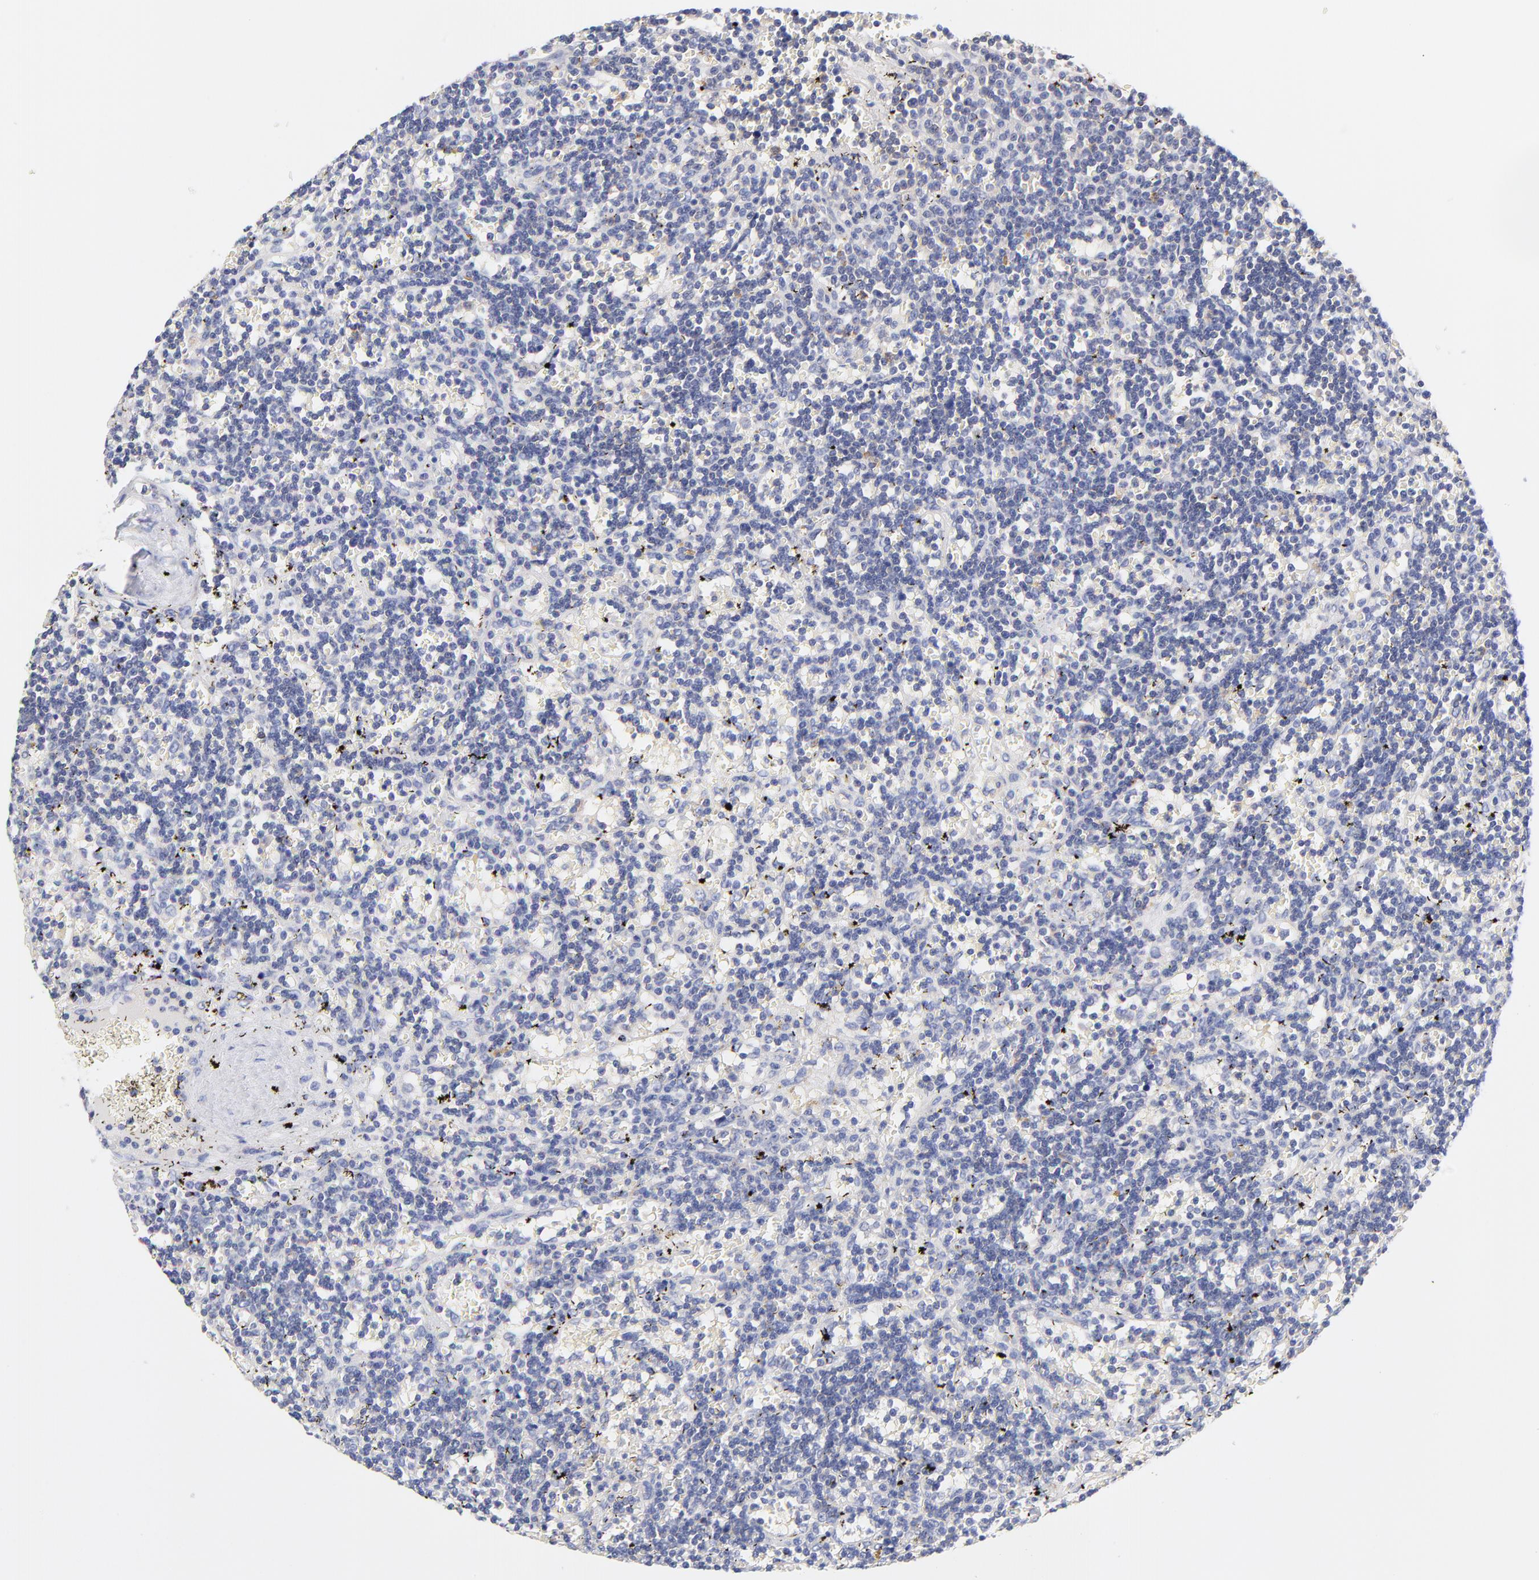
{"staining": {"intensity": "negative", "quantity": "none", "location": "none"}, "tissue": "lymphoma", "cell_type": "Tumor cells", "image_type": "cancer", "snomed": [{"axis": "morphology", "description": "Malignant lymphoma, non-Hodgkin's type, Low grade"}, {"axis": "topography", "description": "Spleen"}], "caption": "Immunohistochemistry histopathology image of human lymphoma stained for a protein (brown), which shows no expression in tumor cells.", "gene": "TNFRSF13C", "patient": {"sex": "male", "age": 60}}